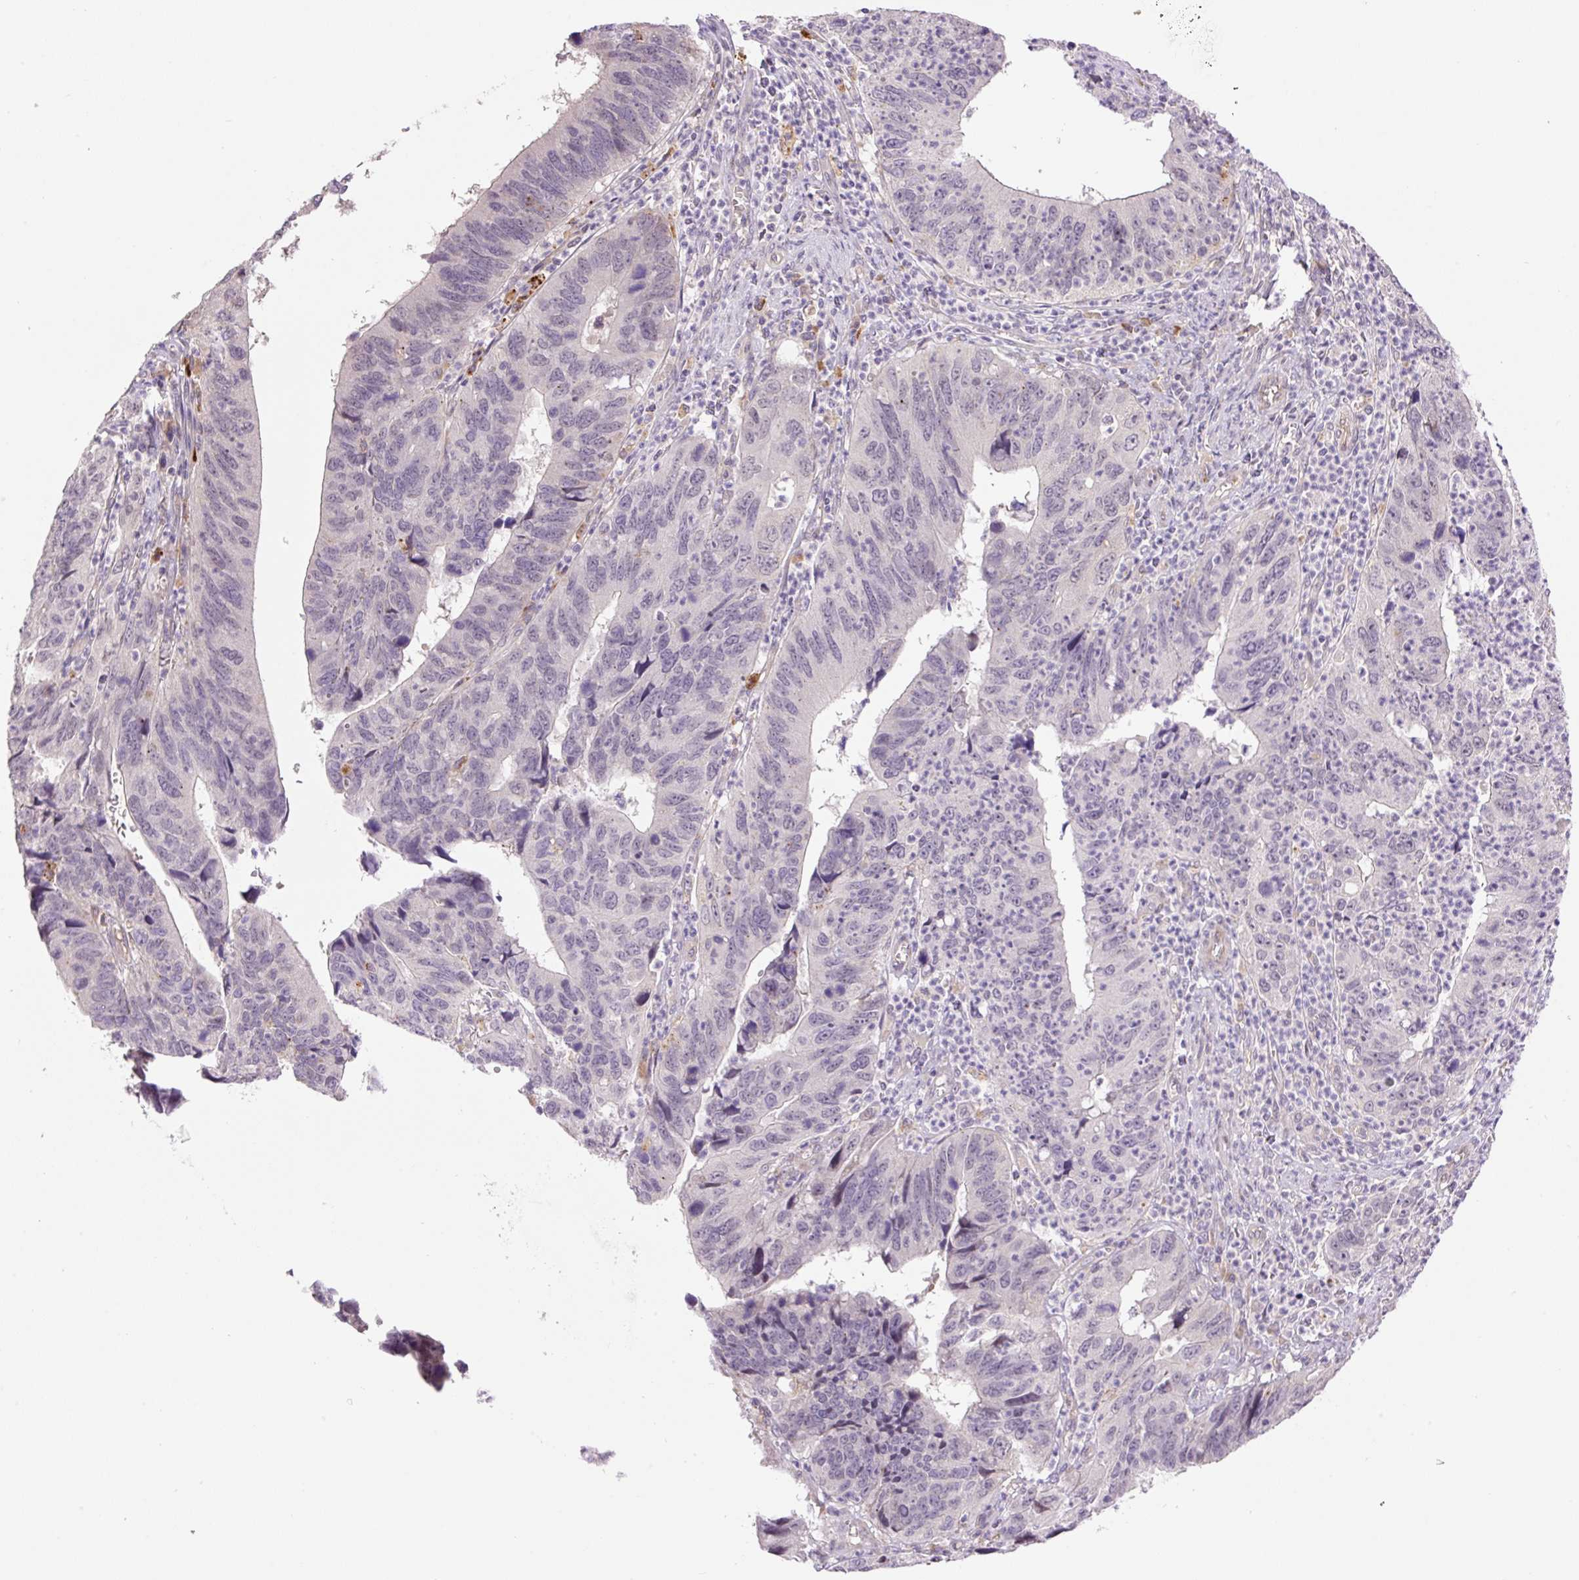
{"staining": {"intensity": "negative", "quantity": "none", "location": "none"}, "tissue": "stomach cancer", "cell_type": "Tumor cells", "image_type": "cancer", "snomed": [{"axis": "morphology", "description": "Adenocarcinoma, NOS"}, {"axis": "topography", "description": "Stomach"}], "caption": "Adenocarcinoma (stomach) was stained to show a protein in brown. There is no significant staining in tumor cells. (Immunohistochemistry, brightfield microscopy, high magnification).", "gene": "HABP4", "patient": {"sex": "male", "age": 59}}